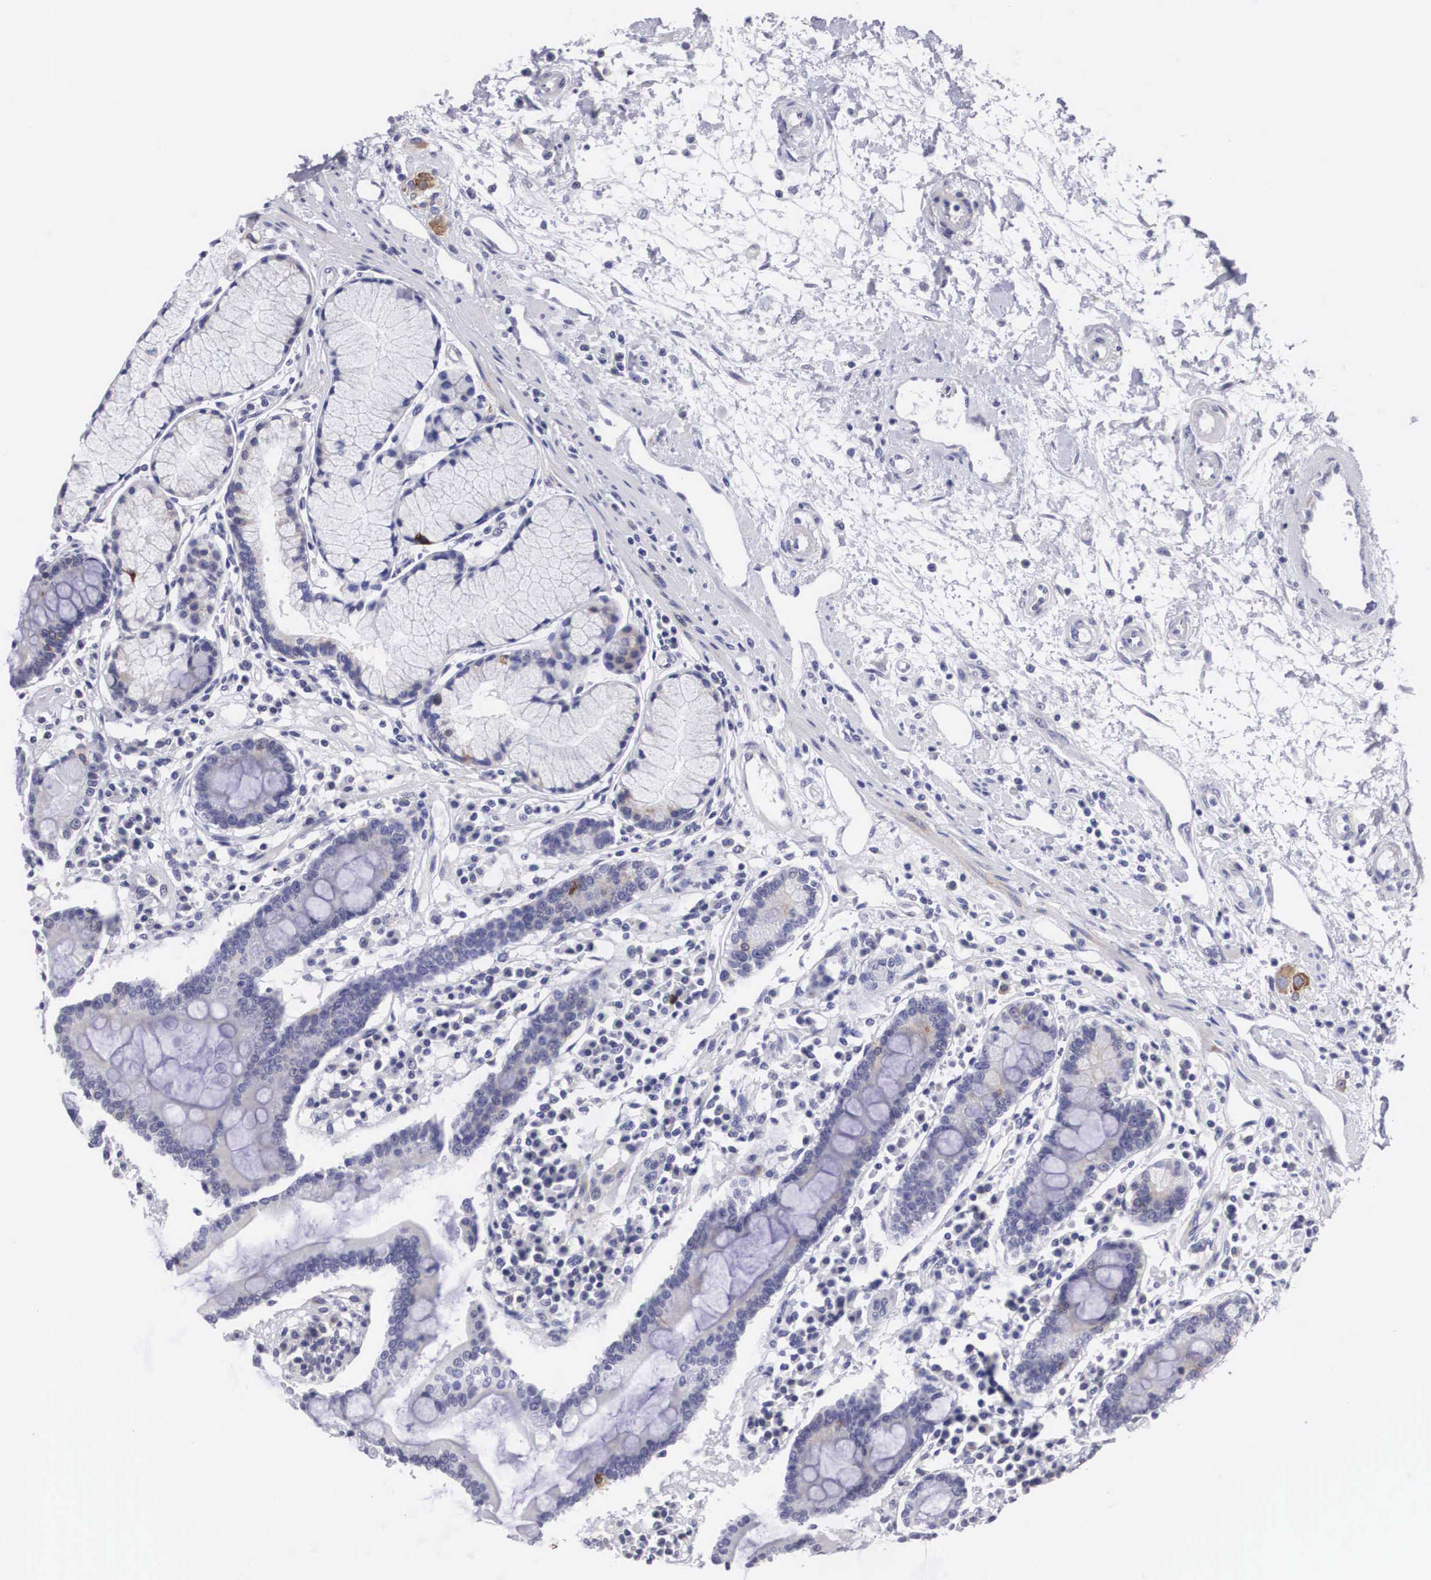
{"staining": {"intensity": "weak", "quantity": "<25%", "location": "cytoplasmic/membranous"}, "tissue": "duodenum", "cell_type": "Glandular cells", "image_type": "normal", "snomed": [{"axis": "morphology", "description": "Normal tissue, NOS"}, {"axis": "topography", "description": "Duodenum"}], "caption": "The histopathology image shows no significant staining in glandular cells of duodenum. (Stains: DAB (3,3'-diaminobenzidine) immunohistochemistry with hematoxylin counter stain, Microscopy: brightfield microscopy at high magnification).", "gene": "ARMCX3", "patient": {"sex": "male", "age": 73}}